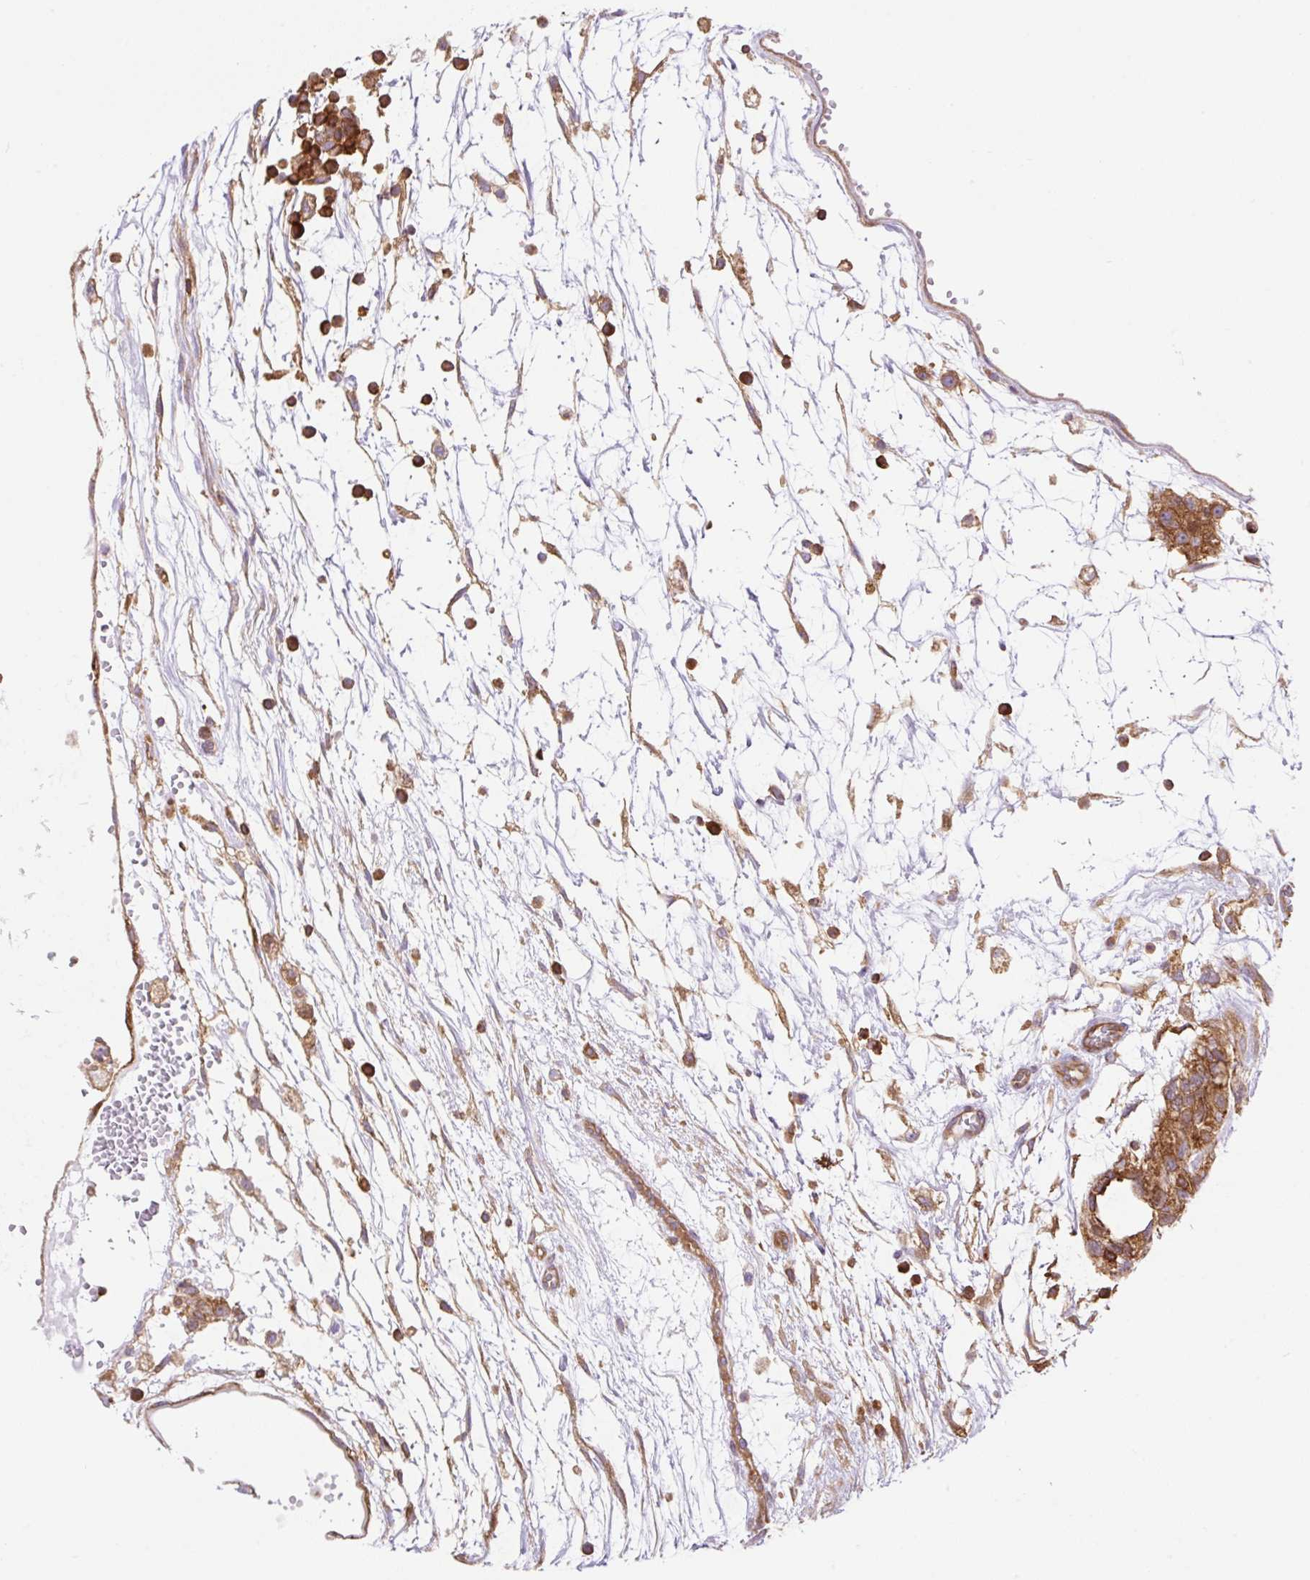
{"staining": {"intensity": "strong", "quantity": ">75%", "location": "cytoplasmic/membranous"}, "tissue": "testis cancer", "cell_type": "Tumor cells", "image_type": "cancer", "snomed": [{"axis": "morphology", "description": "Carcinoma, Embryonal, NOS"}, {"axis": "topography", "description": "Testis"}], "caption": "This micrograph exhibits immunohistochemistry staining of human testis cancer (embryonal carcinoma), with high strong cytoplasmic/membranous positivity in approximately >75% of tumor cells.", "gene": "DNM2", "patient": {"sex": "male", "age": 32}}